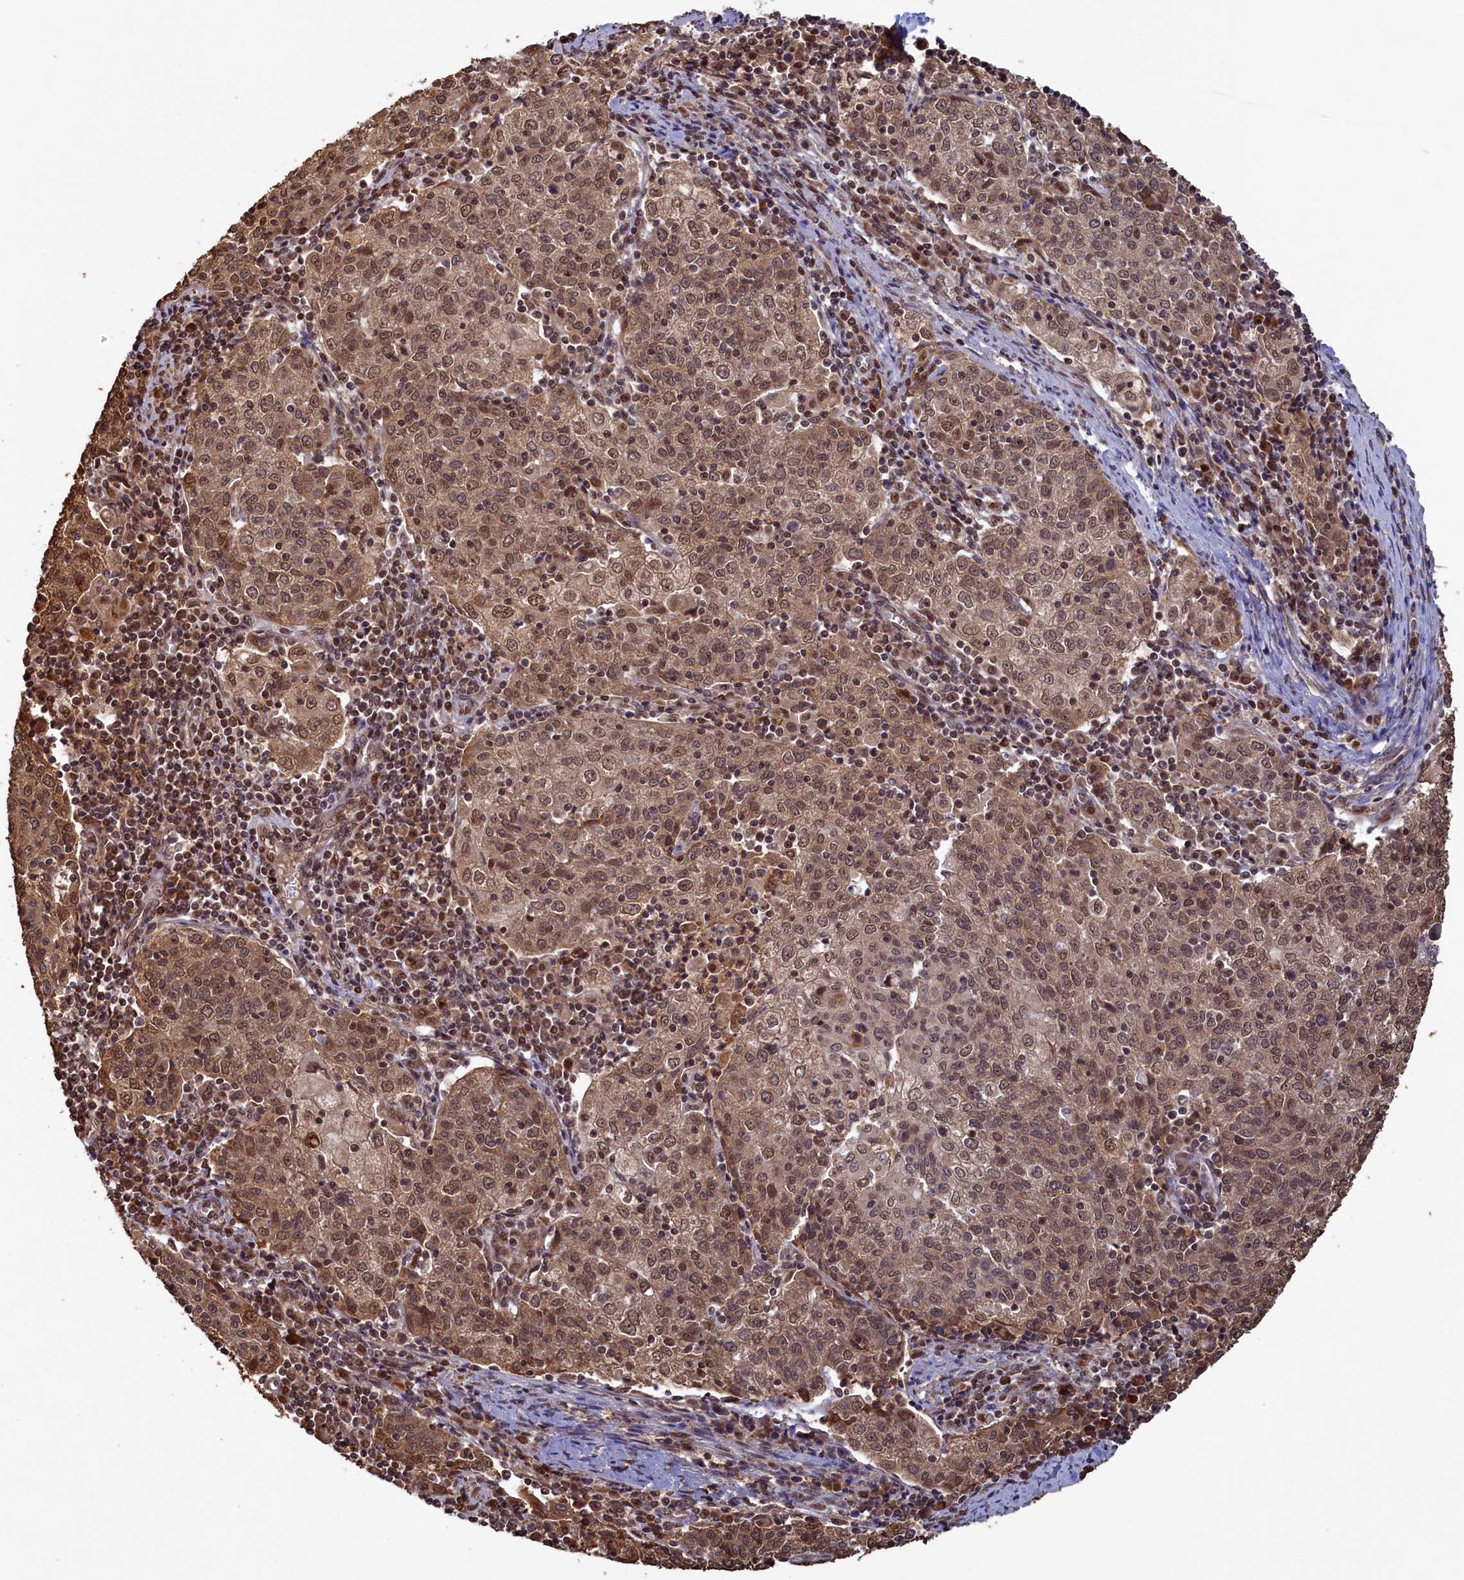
{"staining": {"intensity": "moderate", "quantity": ">75%", "location": "nuclear"}, "tissue": "cervical cancer", "cell_type": "Tumor cells", "image_type": "cancer", "snomed": [{"axis": "morphology", "description": "Squamous cell carcinoma, NOS"}, {"axis": "topography", "description": "Cervix"}], "caption": "Tumor cells show medium levels of moderate nuclear staining in approximately >75% of cells in cervical squamous cell carcinoma. (DAB IHC, brown staining for protein, blue staining for nuclei).", "gene": "NAE1", "patient": {"sex": "female", "age": 48}}